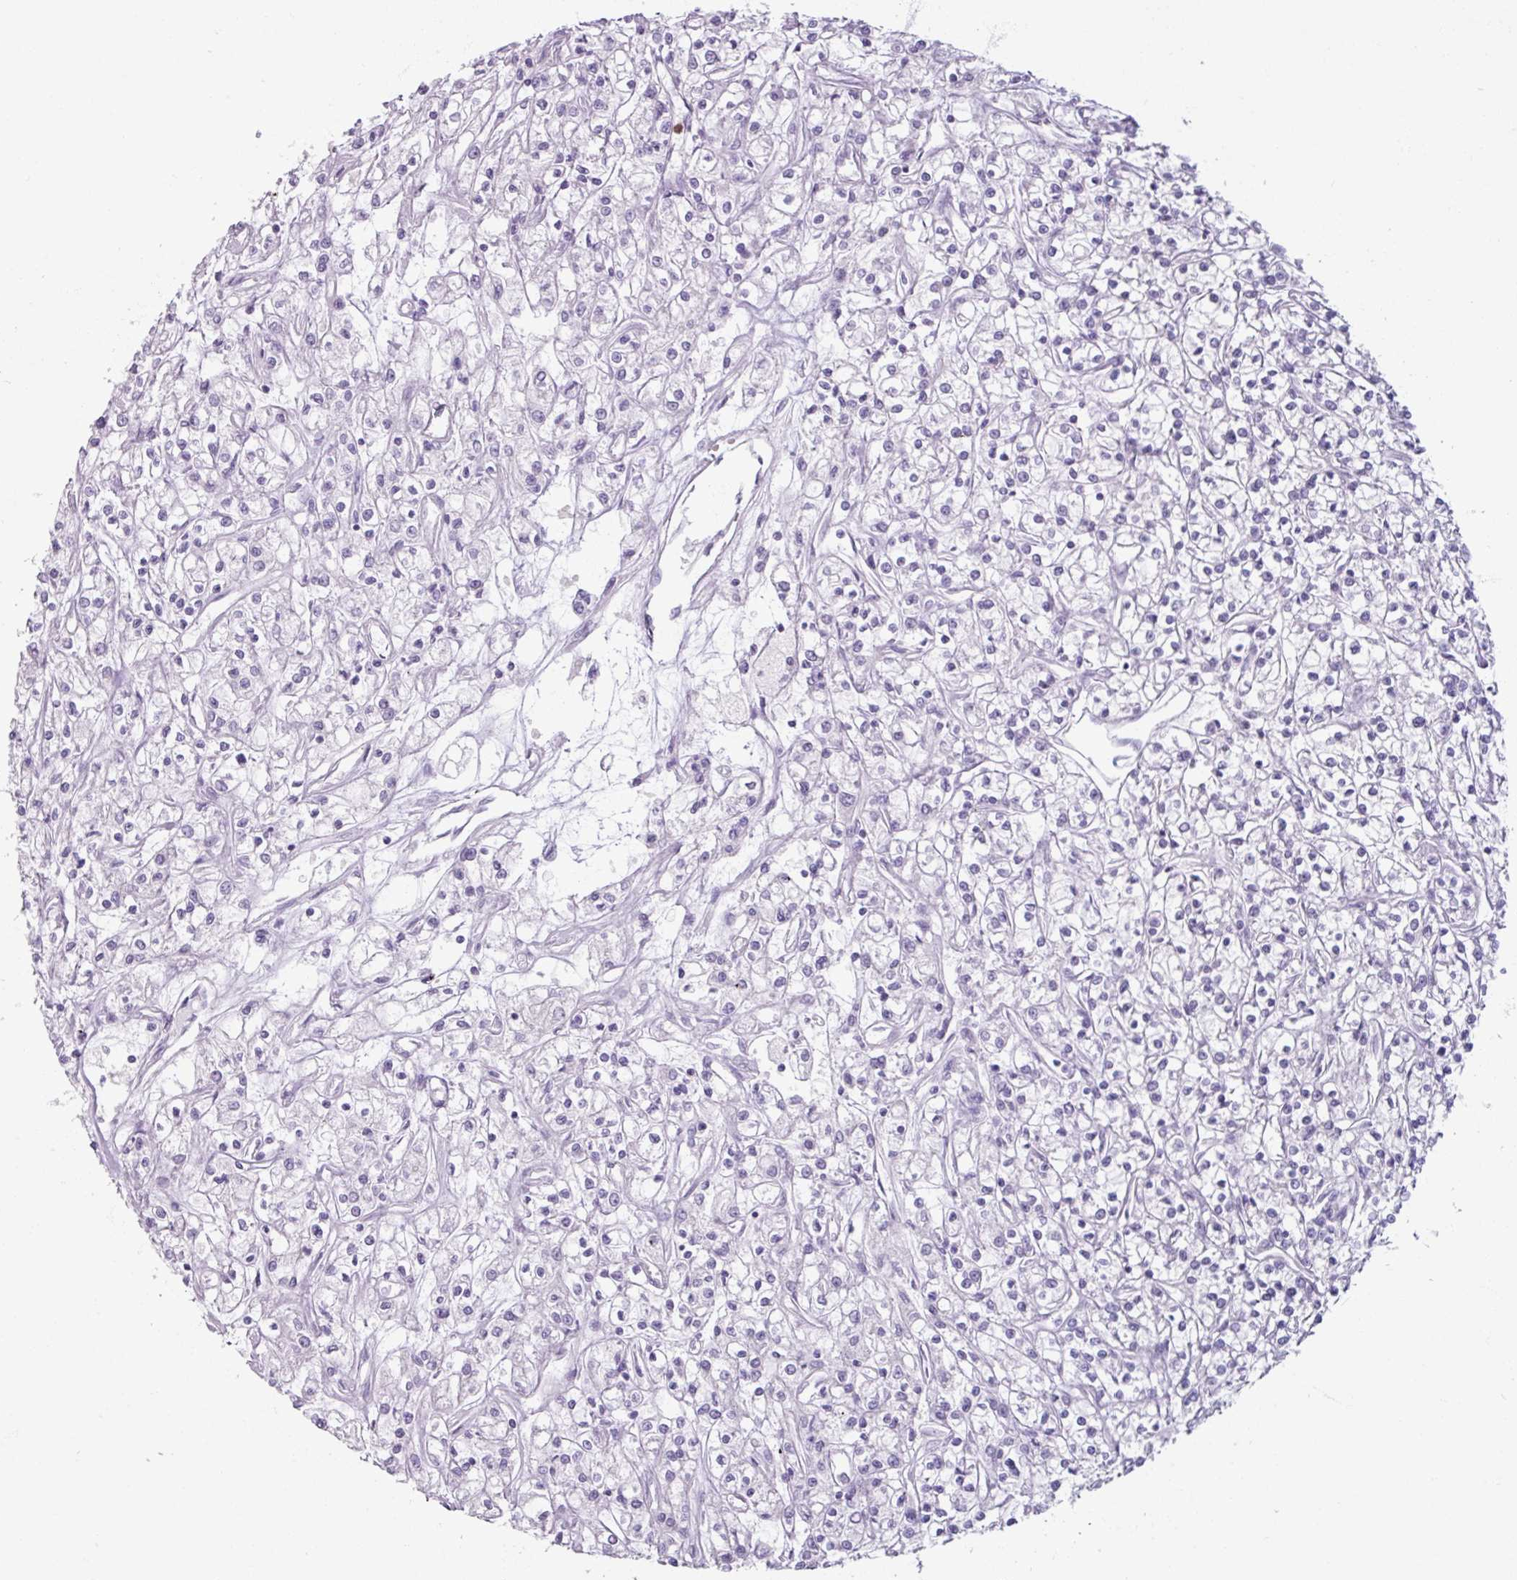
{"staining": {"intensity": "negative", "quantity": "none", "location": "none"}, "tissue": "renal cancer", "cell_type": "Tumor cells", "image_type": "cancer", "snomed": [{"axis": "morphology", "description": "Adenocarcinoma, NOS"}, {"axis": "topography", "description": "Kidney"}], "caption": "Renal cancer (adenocarcinoma) stained for a protein using immunohistochemistry demonstrates no positivity tumor cells.", "gene": "ARG1", "patient": {"sex": "female", "age": 59}}